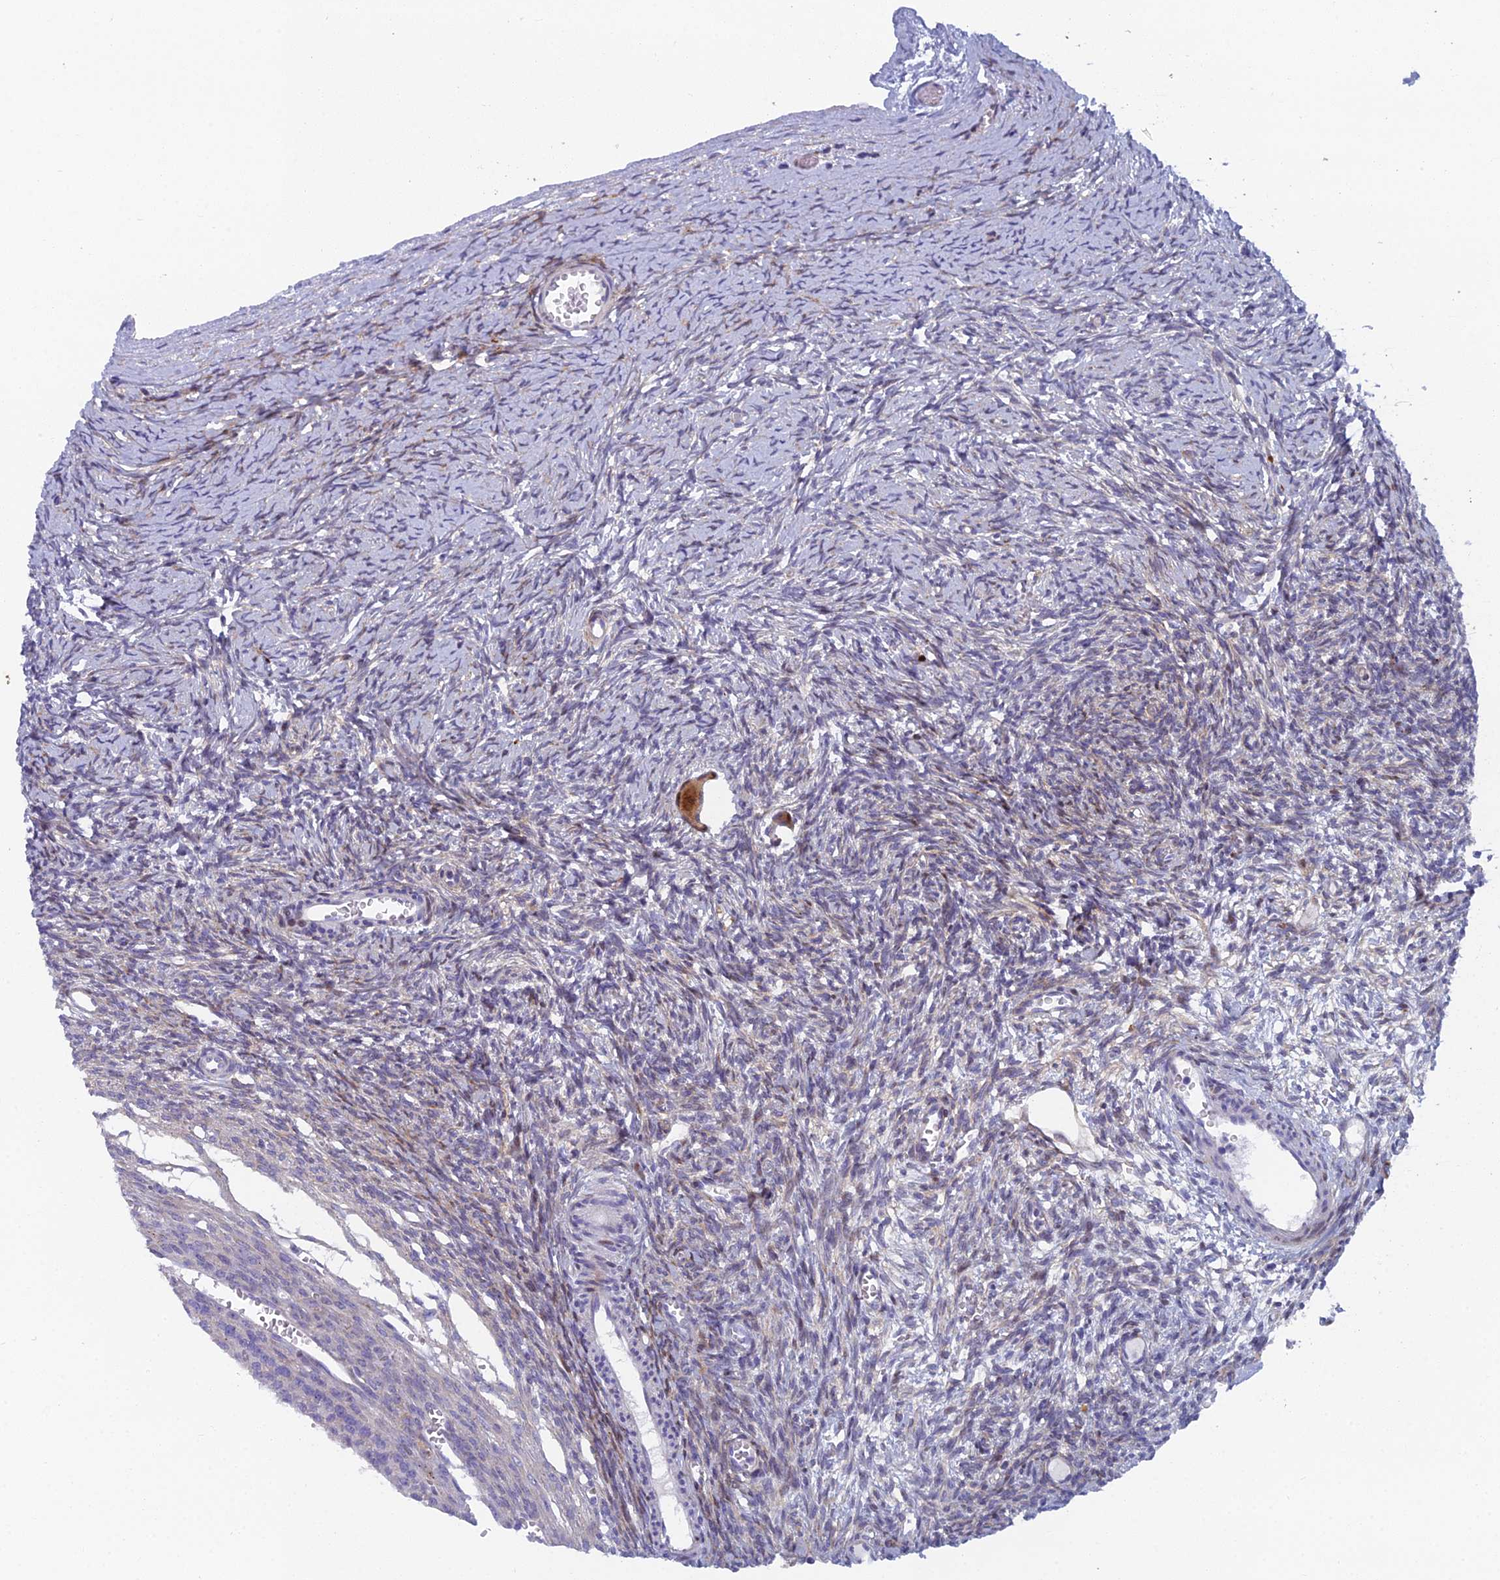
{"staining": {"intensity": "moderate", "quantity": ">75%", "location": "cytoplasmic/membranous"}, "tissue": "ovary", "cell_type": "Follicle cells", "image_type": "normal", "snomed": [{"axis": "morphology", "description": "Normal tissue, NOS"}, {"axis": "topography", "description": "Ovary"}], "caption": "This photomicrograph demonstrates IHC staining of unremarkable ovary, with medium moderate cytoplasmic/membranous staining in approximately >75% of follicle cells.", "gene": "B9D2", "patient": {"sex": "female", "age": 39}}